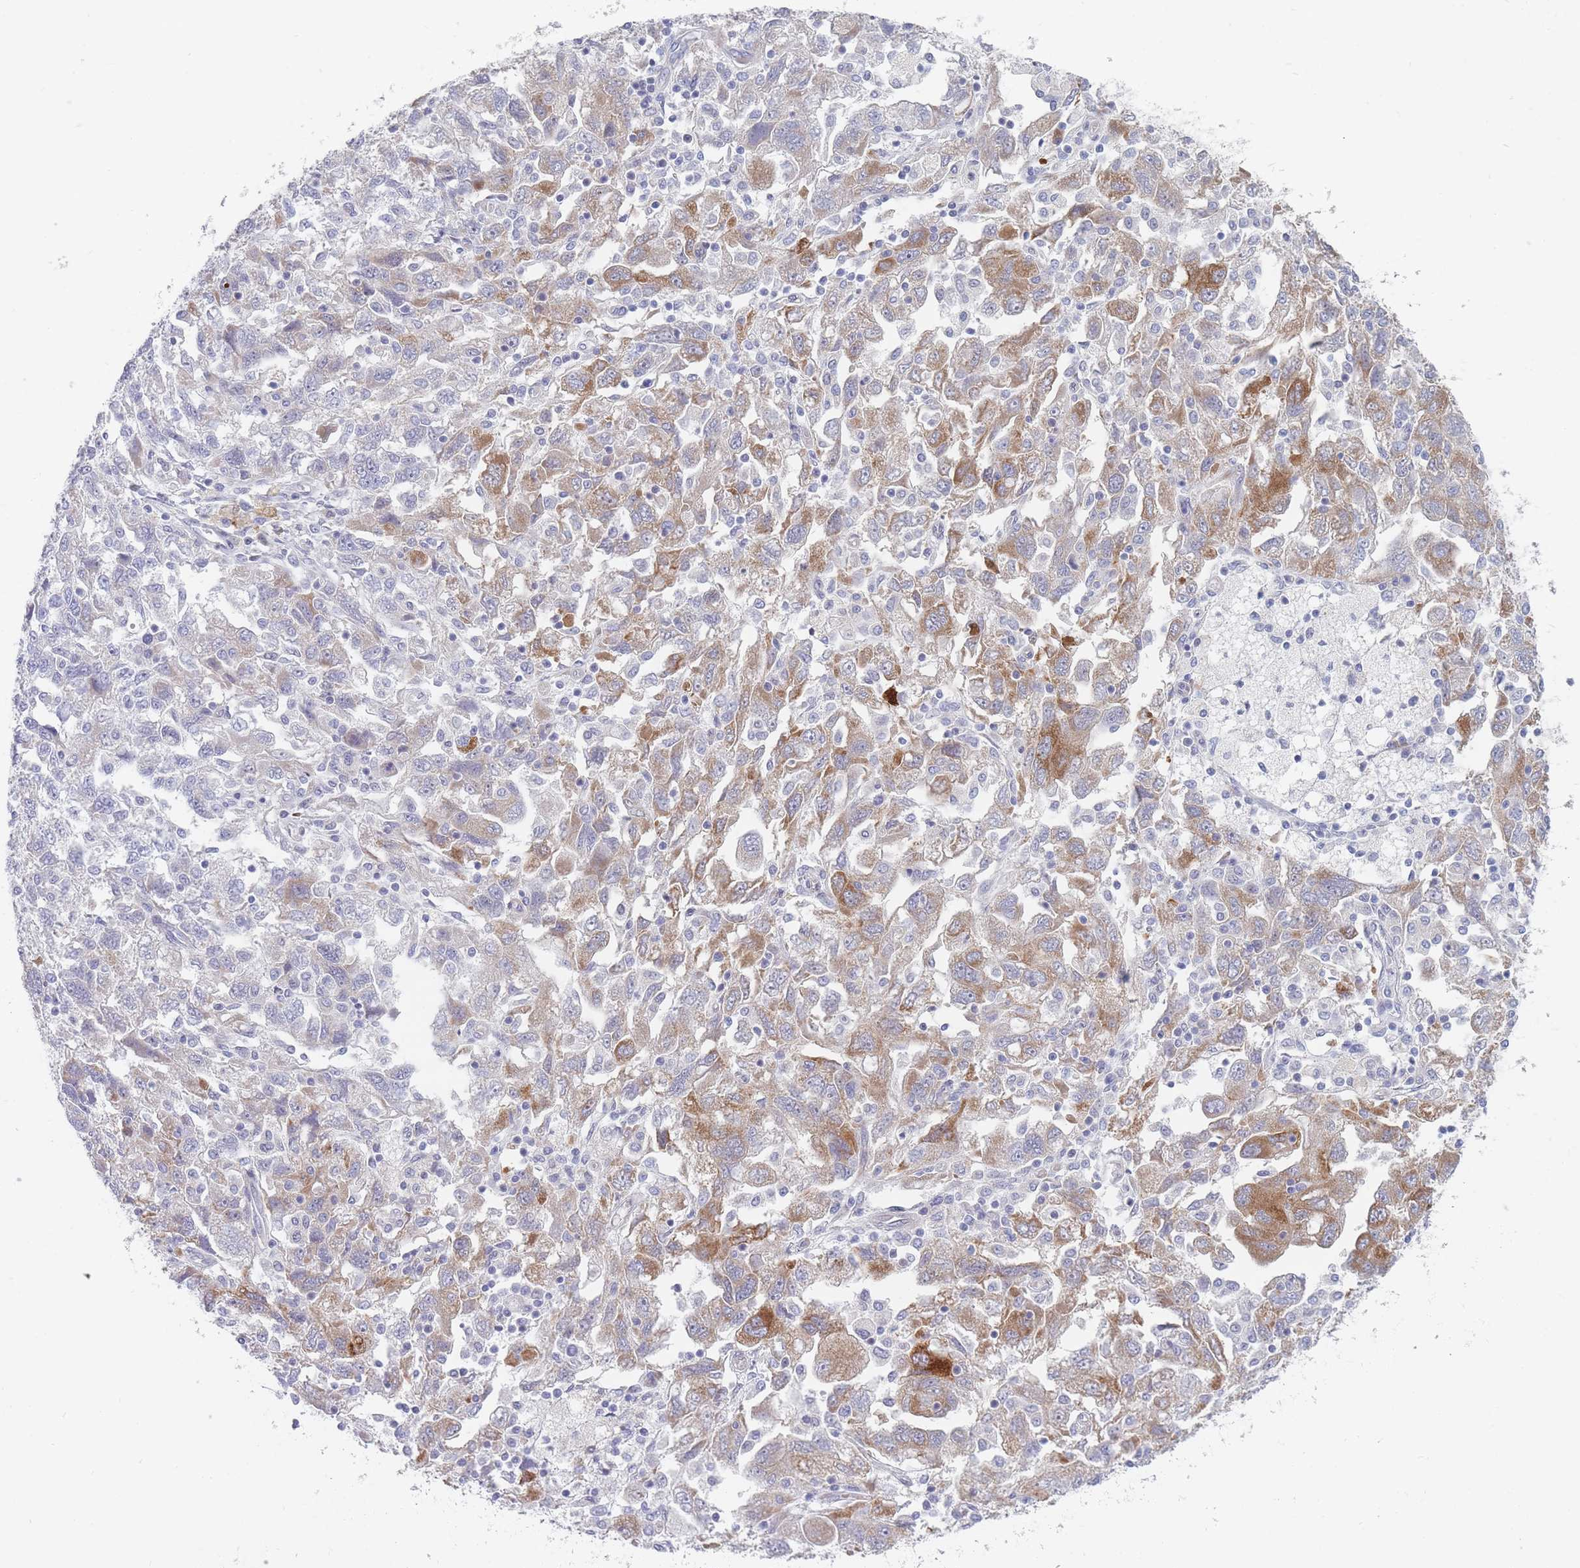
{"staining": {"intensity": "moderate", "quantity": "25%-75%", "location": "cytoplasmic/membranous"}, "tissue": "ovarian cancer", "cell_type": "Tumor cells", "image_type": "cancer", "snomed": [{"axis": "morphology", "description": "Carcinoma, NOS"}, {"axis": "morphology", "description": "Cystadenocarcinoma, serous, NOS"}, {"axis": "topography", "description": "Ovary"}], "caption": "Ovarian cancer stained for a protein reveals moderate cytoplasmic/membranous positivity in tumor cells. (Brightfield microscopy of DAB IHC at high magnification).", "gene": "SPATS1", "patient": {"sex": "female", "age": 69}}